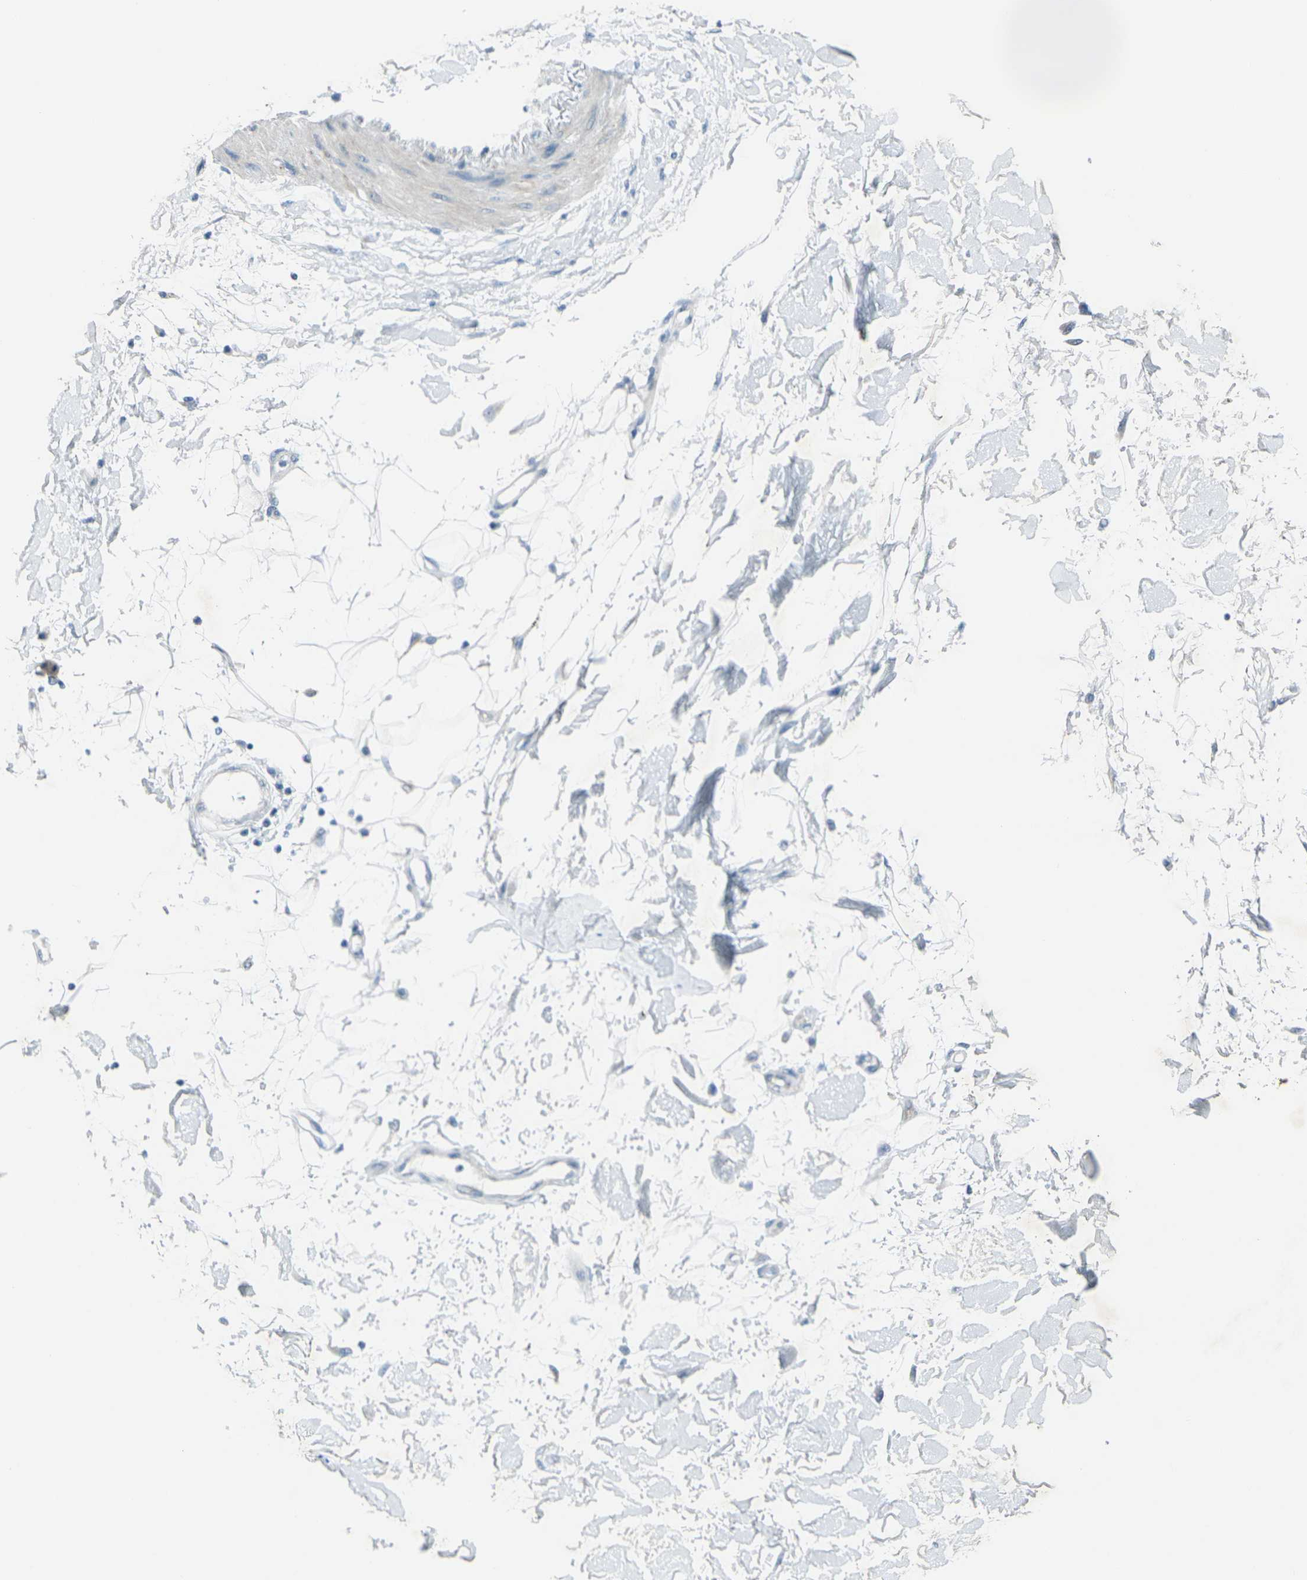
{"staining": {"intensity": "negative", "quantity": "none", "location": "none"}, "tissue": "adipose tissue", "cell_type": "Adipocytes", "image_type": "normal", "snomed": [{"axis": "morphology", "description": "Squamous cell carcinoma, NOS"}, {"axis": "topography", "description": "Skin"}], "caption": "Immunohistochemical staining of unremarkable human adipose tissue demonstrates no significant expression in adipocytes.", "gene": "ANKRD46", "patient": {"sex": "male", "age": 83}}